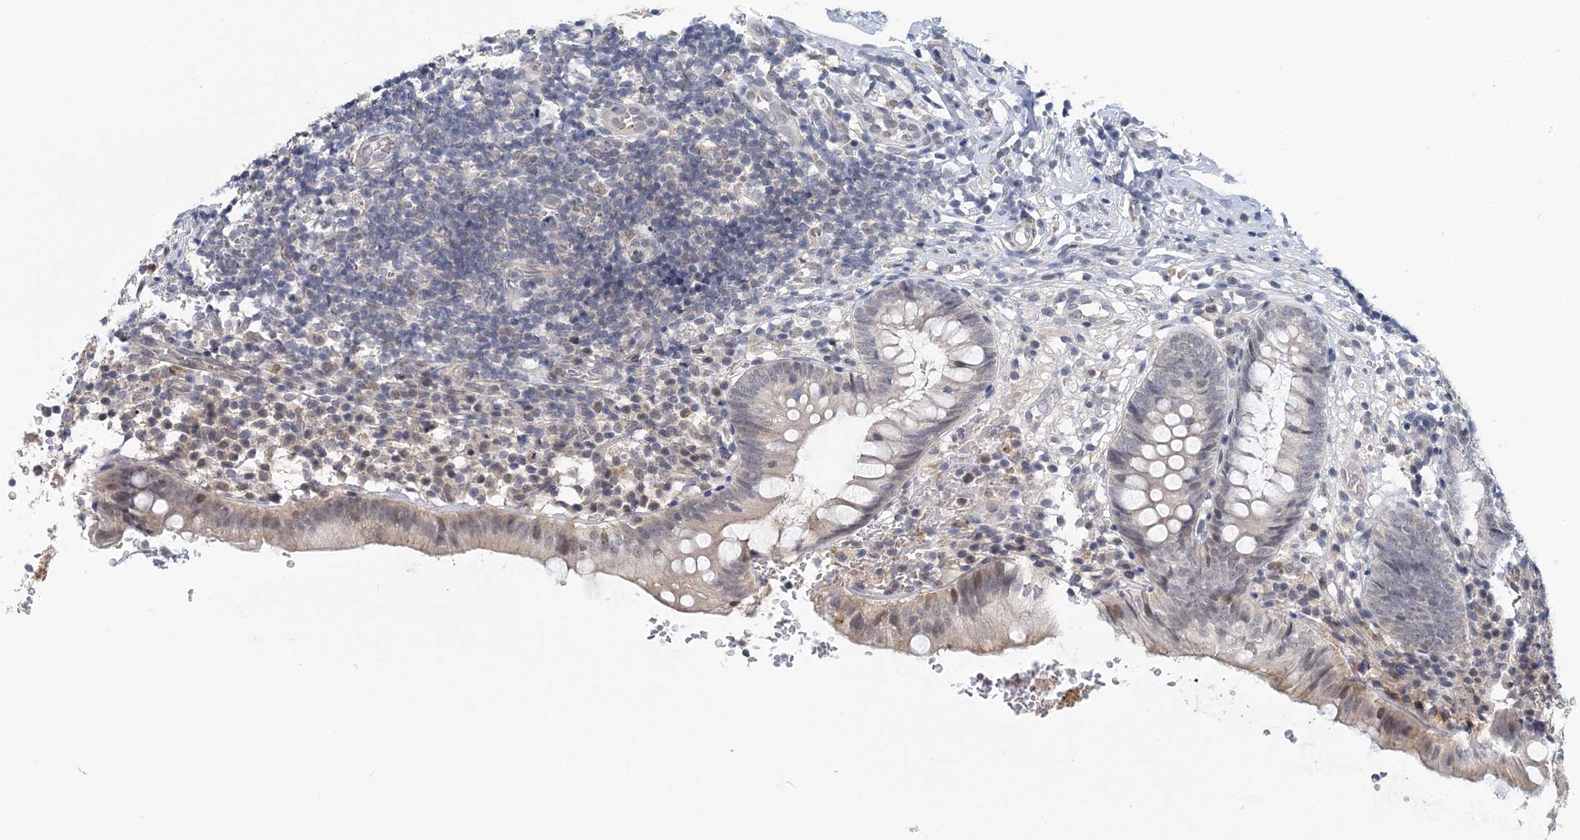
{"staining": {"intensity": "moderate", "quantity": "25%-75%", "location": "cytoplasmic/membranous,nuclear"}, "tissue": "appendix", "cell_type": "Glandular cells", "image_type": "normal", "snomed": [{"axis": "morphology", "description": "Normal tissue, NOS"}, {"axis": "topography", "description": "Appendix"}], "caption": "Immunohistochemical staining of benign human appendix reveals medium levels of moderate cytoplasmic/membranous,nuclear staining in about 25%-75% of glandular cells.", "gene": "HYCC2", "patient": {"sex": "male", "age": 8}}